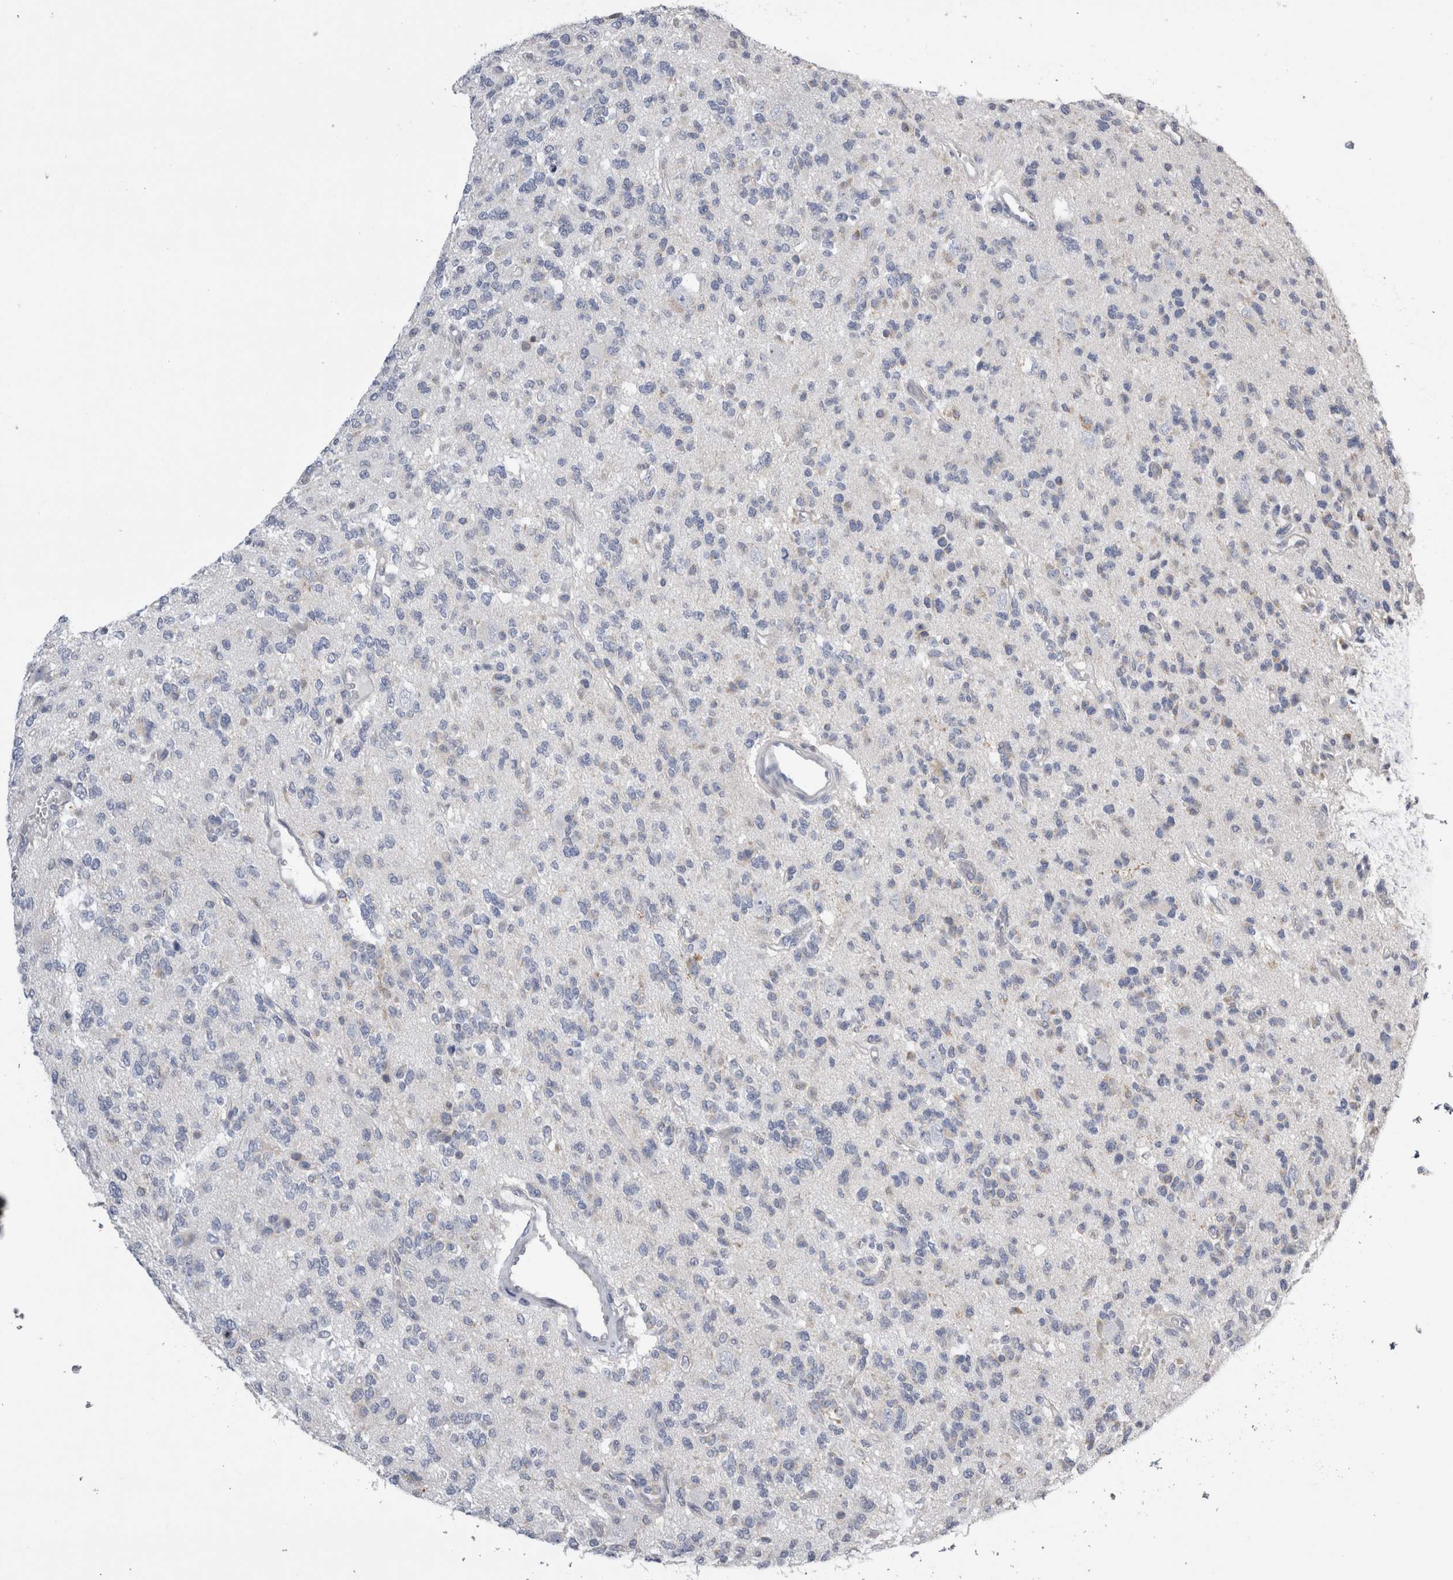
{"staining": {"intensity": "negative", "quantity": "none", "location": "none"}, "tissue": "glioma", "cell_type": "Tumor cells", "image_type": "cancer", "snomed": [{"axis": "morphology", "description": "Glioma, malignant, Low grade"}, {"axis": "topography", "description": "Brain"}], "caption": "Immunohistochemistry of human glioma reveals no staining in tumor cells. Nuclei are stained in blue.", "gene": "DHRS4", "patient": {"sex": "male", "age": 38}}